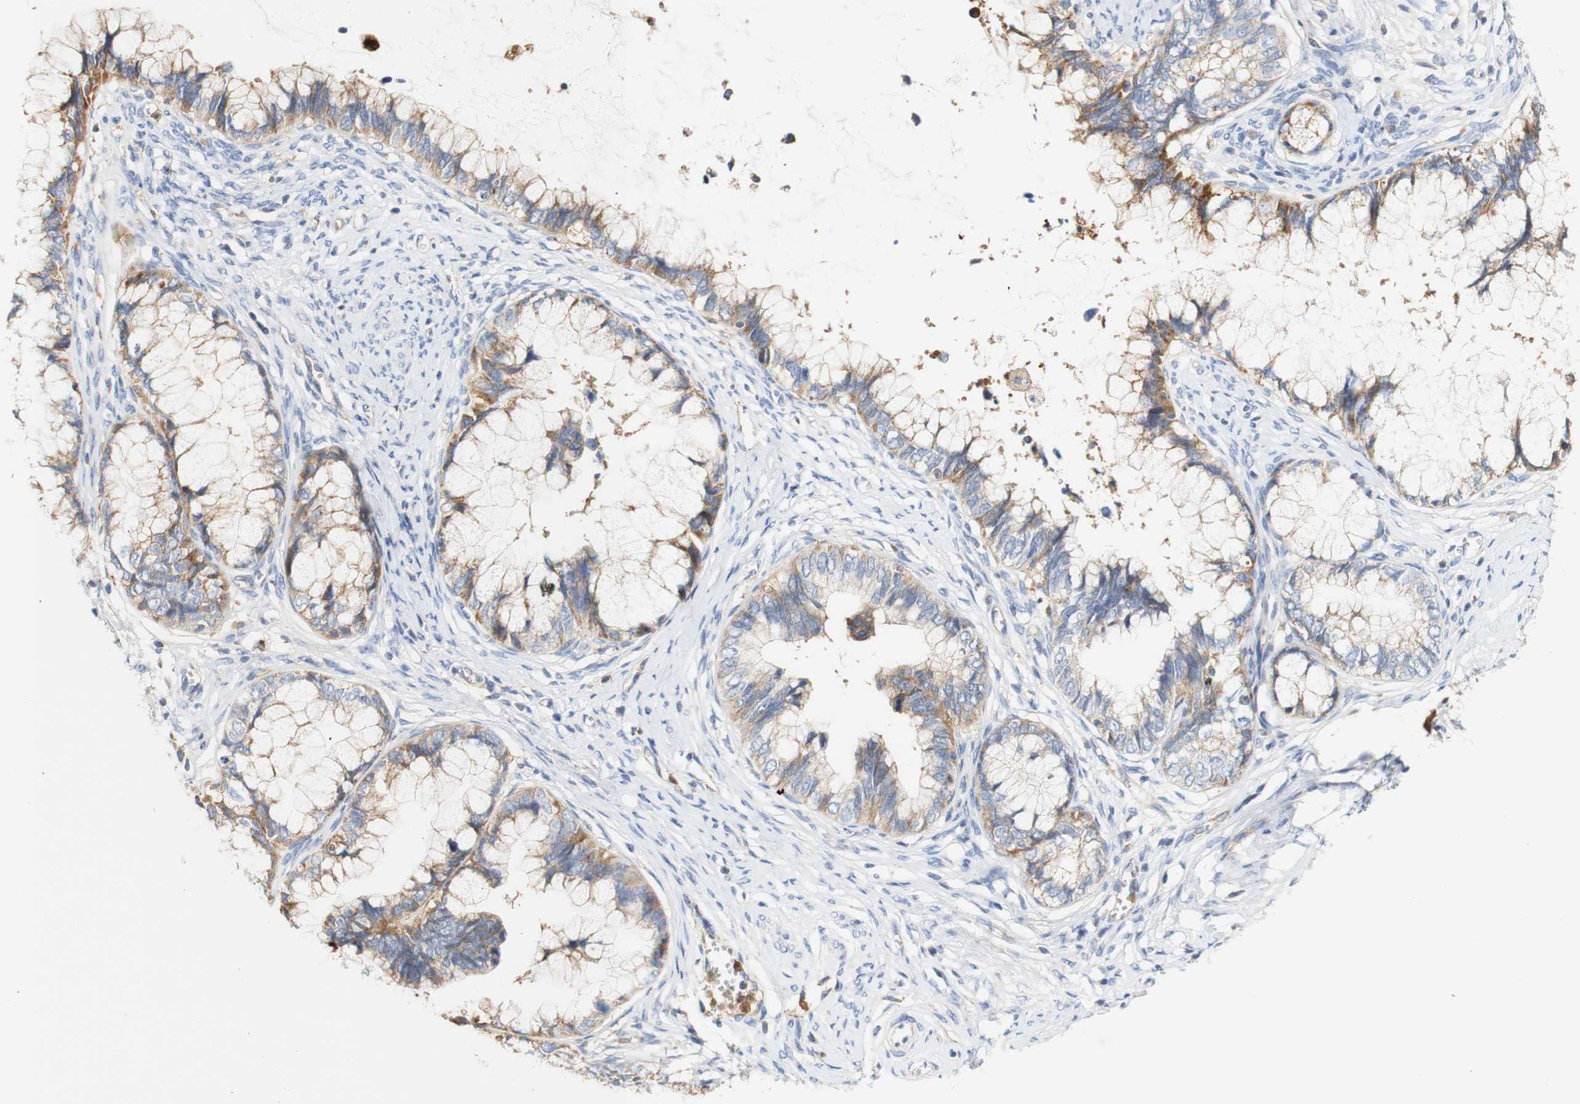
{"staining": {"intensity": "moderate", "quantity": ">75%", "location": "cytoplasmic/membranous"}, "tissue": "cervical cancer", "cell_type": "Tumor cells", "image_type": "cancer", "snomed": [{"axis": "morphology", "description": "Adenocarcinoma, NOS"}, {"axis": "topography", "description": "Cervix"}], "caption": "Immunohistochemical staining of human cervical cancer reveals medium levels of moderate cytoplasmic/membranous protein staining in about >75% of tumor cells.", "gene": "PCDH7", "patient": {"sex": "female", "age": 44}}